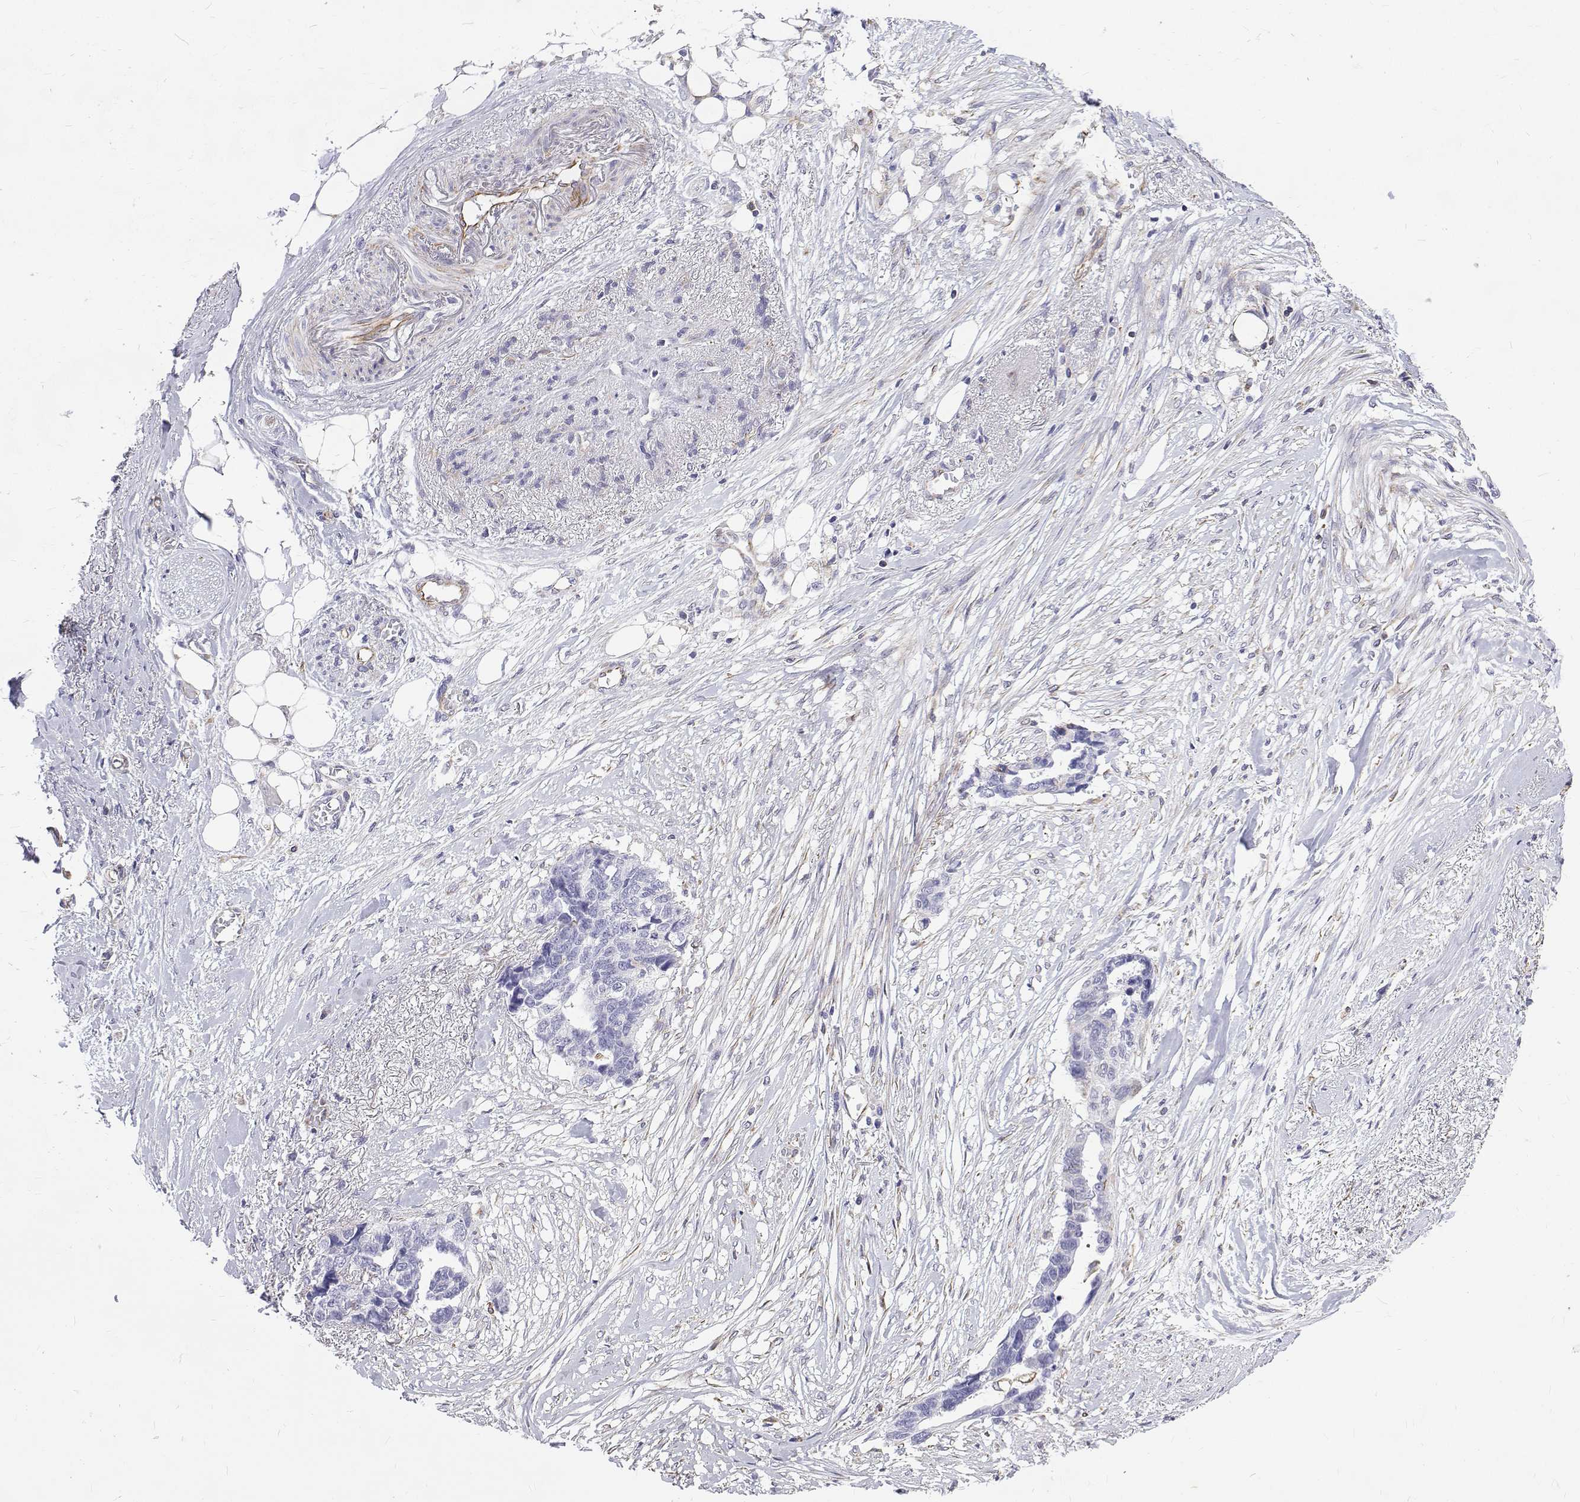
{"staining": {"intensity": "negative", "quantity": "none", "location": "none"}, "tissue": "ovarian cancer", "cell_type": "Tumor cells", "image_type": "cancer", "snomed": [{"axis": "morphology", "description": "Cystadenocarcinoma, serous, NOS"}, {"axis": "topography", "description": "Ovary"}], "caption": "A high-resolution micrograph shows IHC staining of ovarian cancer, which demonstrates no significant expression in tumor cells. The staining is performed using DAB (3,3'-diaminobenzidine) brown chromogen with nuclei counter-stained in using hematoxylin.", "gene": "OPRPN", "patient": {"sex": "female", "age": 69}}